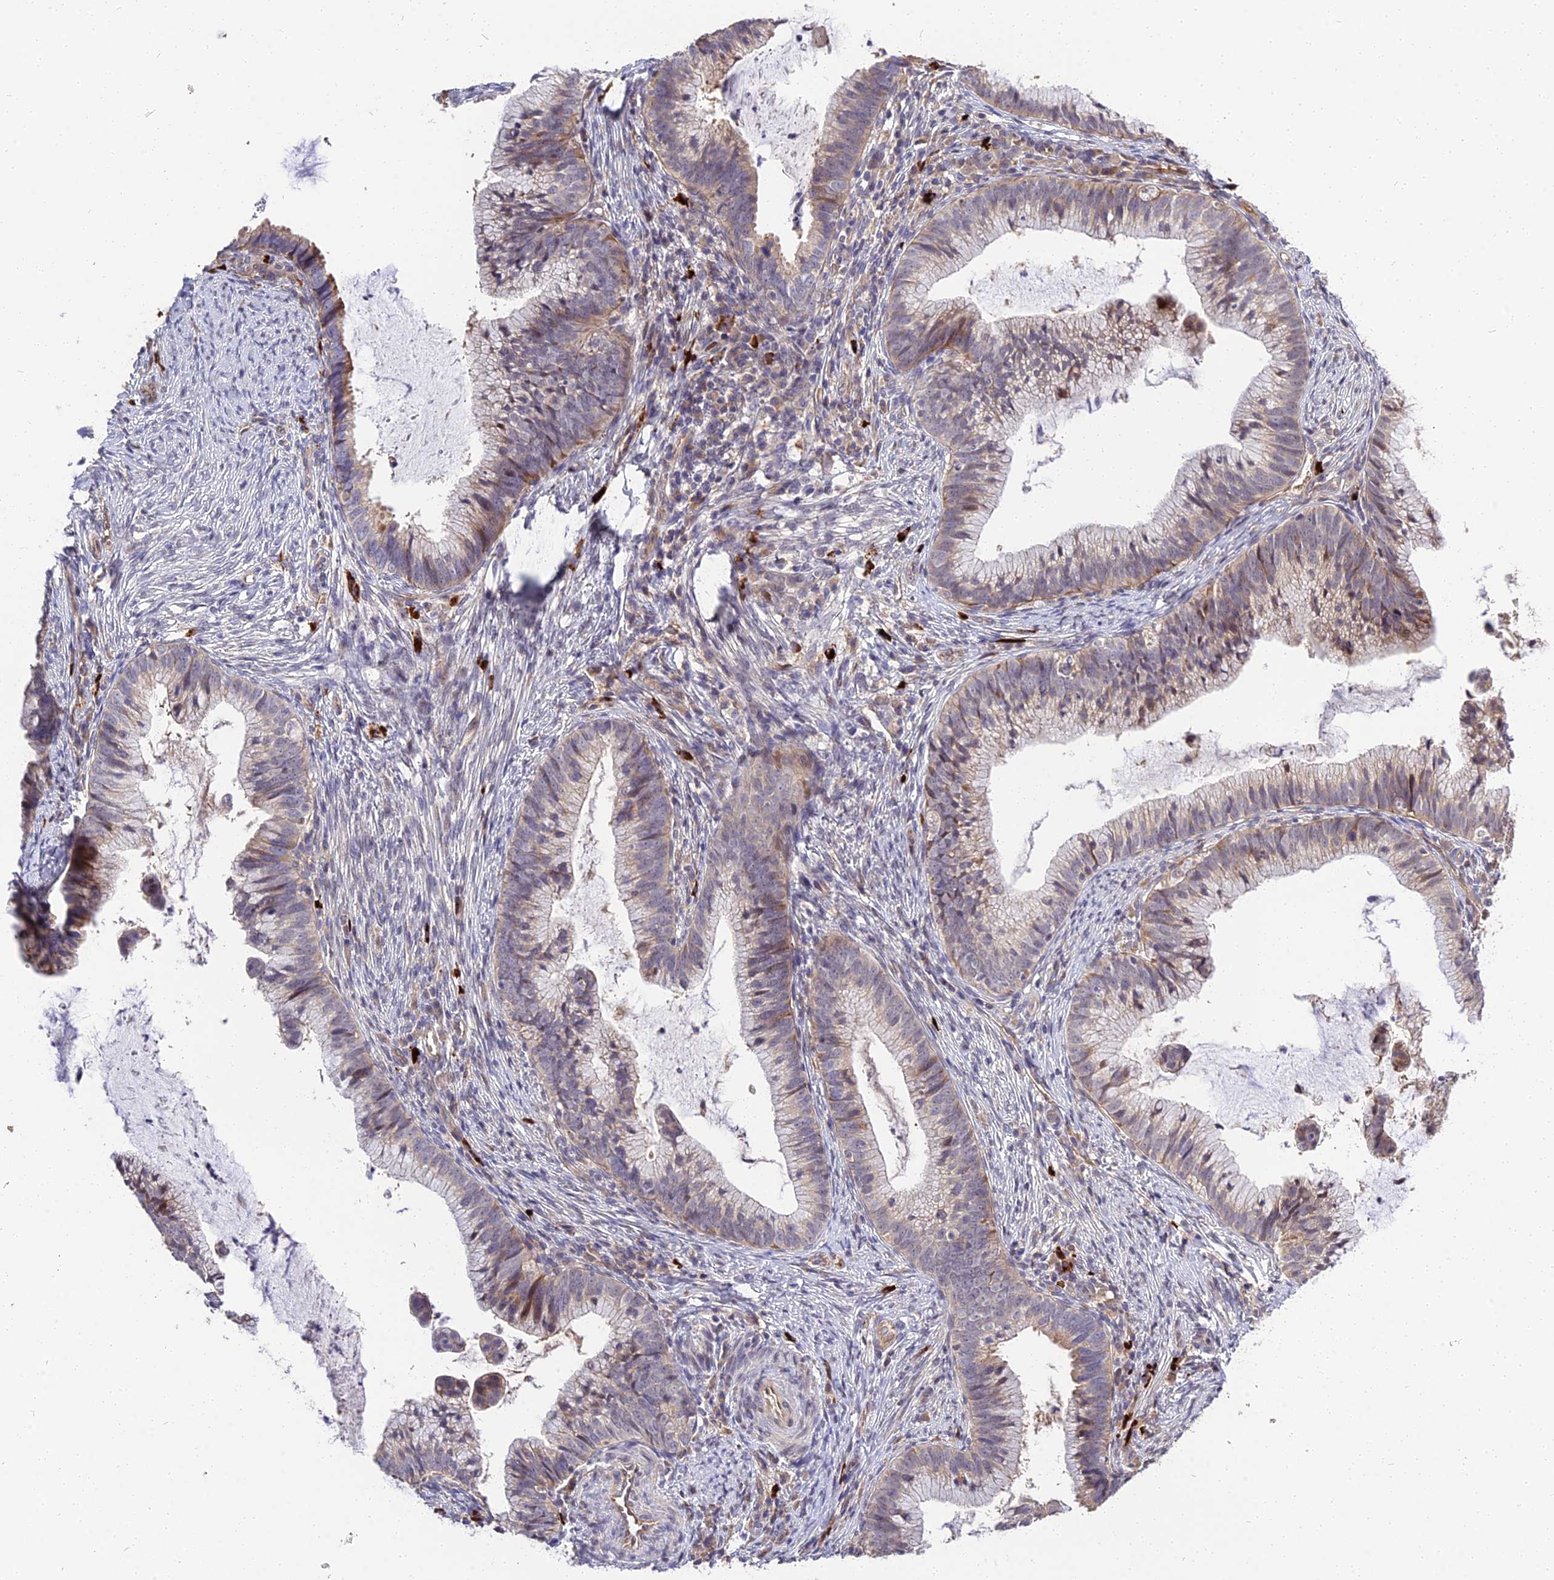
{"staining": {"intensity": "weak", "quantity": "25%-75%", "location": "cytoplasmic/membranous,nuclear"}, "tissue": "cervical cancer", "cell_type": "Tumor cells", "image_type": "cancer", "snomed": [{"axis": "morphology", "description": "Adenocarcinoma, NOS"}, {"axis": "topography", "description": "Cervix"}], "caption": "Human adenocarcinoma (cervical) stained for a protein (brown) shows weak cytoplasmic/membranous and nuclear positive expression in approximately 25%-75% of tumor cells.", "gene": "MFSD2A", "patient": {"sex": "female", "age": 36}}